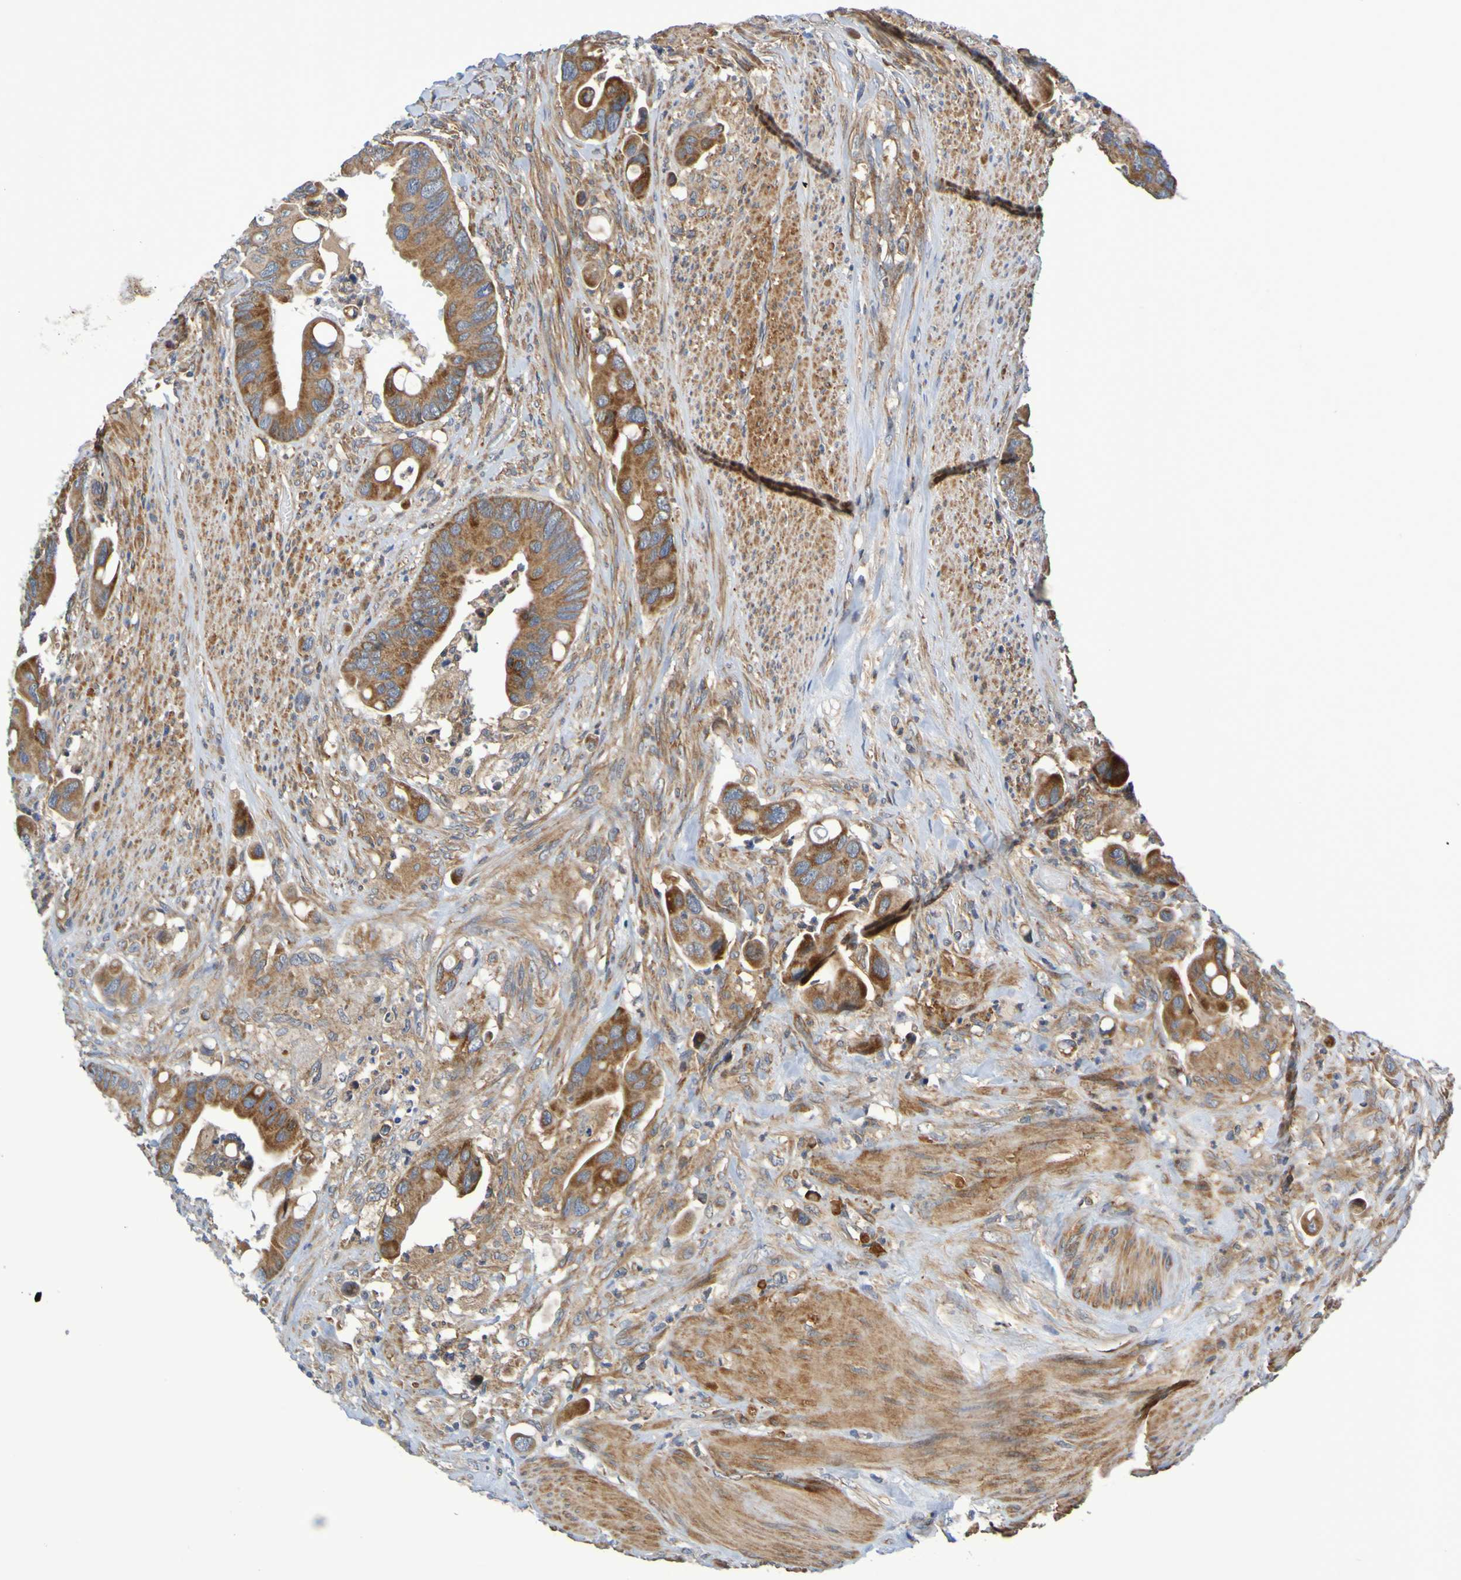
{"staining": {"intensity": "strong", "quantity": ">75%", "location": "cytoplasmic/membranous"}, "tissue": "colorectal cancer", "cell_type": "Tumor cells", "image_type": "cancer", "snomed": [{"axis": "morphology", "description": "Adenocarcinoma, NOS"}, {"axis": "topography", "description": "Rectum"}], "caption": "Immunohistochemistry staining of adenocarcinoma (colorectal), which exhibits high levels of strong cytoplasmic/membranous expression in approximately >75% of tumor cells indicating strong cytoplasmic/membranous protein expression. The staining was performed using DAB (3,3'-diaminobenzidine) (brown) for protein detection and nuclei were counterstained in hematoxylin (blue).", "gene": "CCDC51", "patient": {"sex": "female", "age": 57}}